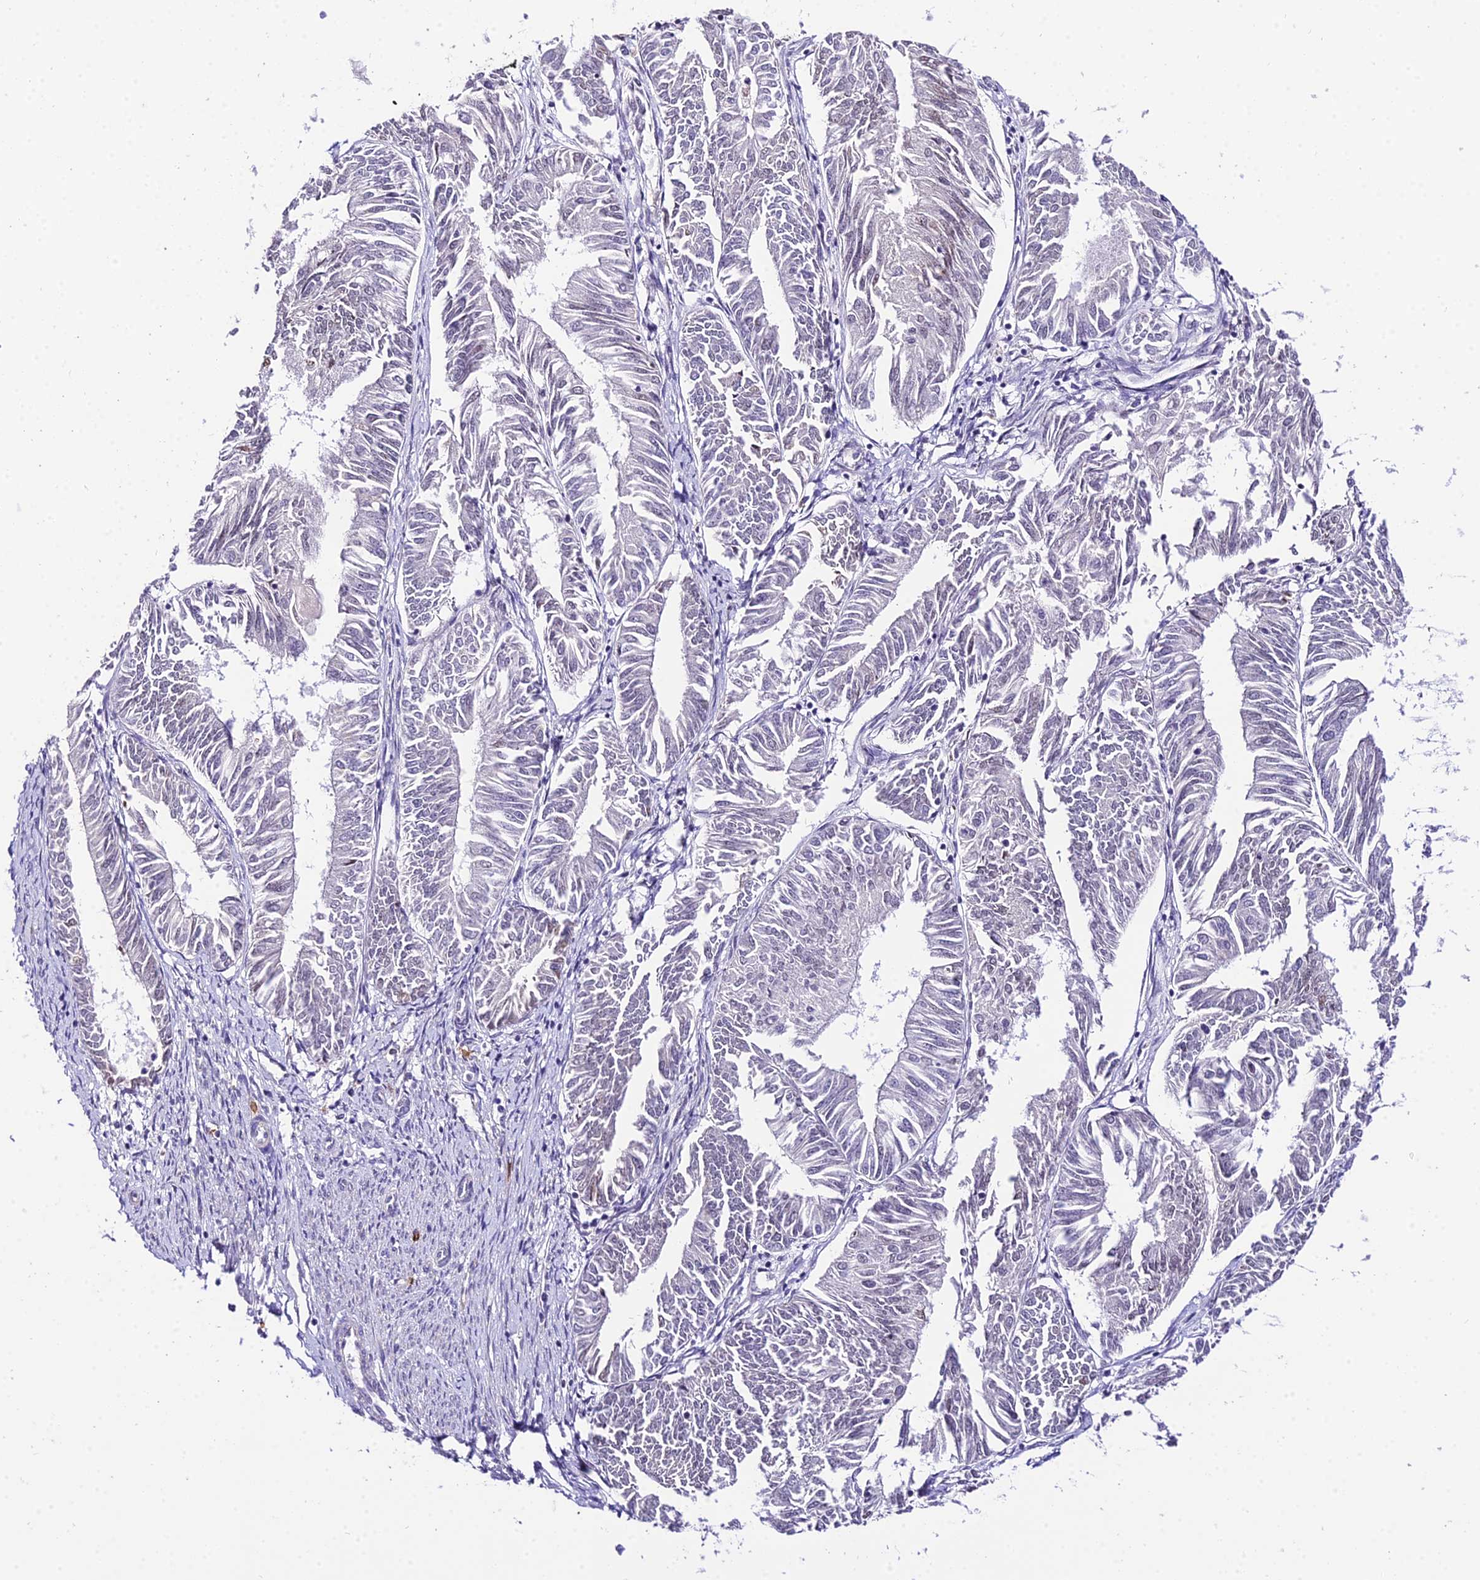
{"staining": {"intensity": "negative", "quantity": "none", "location": "none"}, "tissue": "endometrial cancer", "cell_type": "Tumor cells", "image_type": "cancer", "snomed": [{"axis": "morphology", "description": "Adenocarcinoma, NOS"}, {"axis": "topography", "description": "Endometrium"}], "caption": "Immunohistochemical staining of adenocarcinoma (endometrial) exhibits no significant staining in tumor cells.", "gene": "POLR2I", "patient": {"sex": "female", "age": 58}}